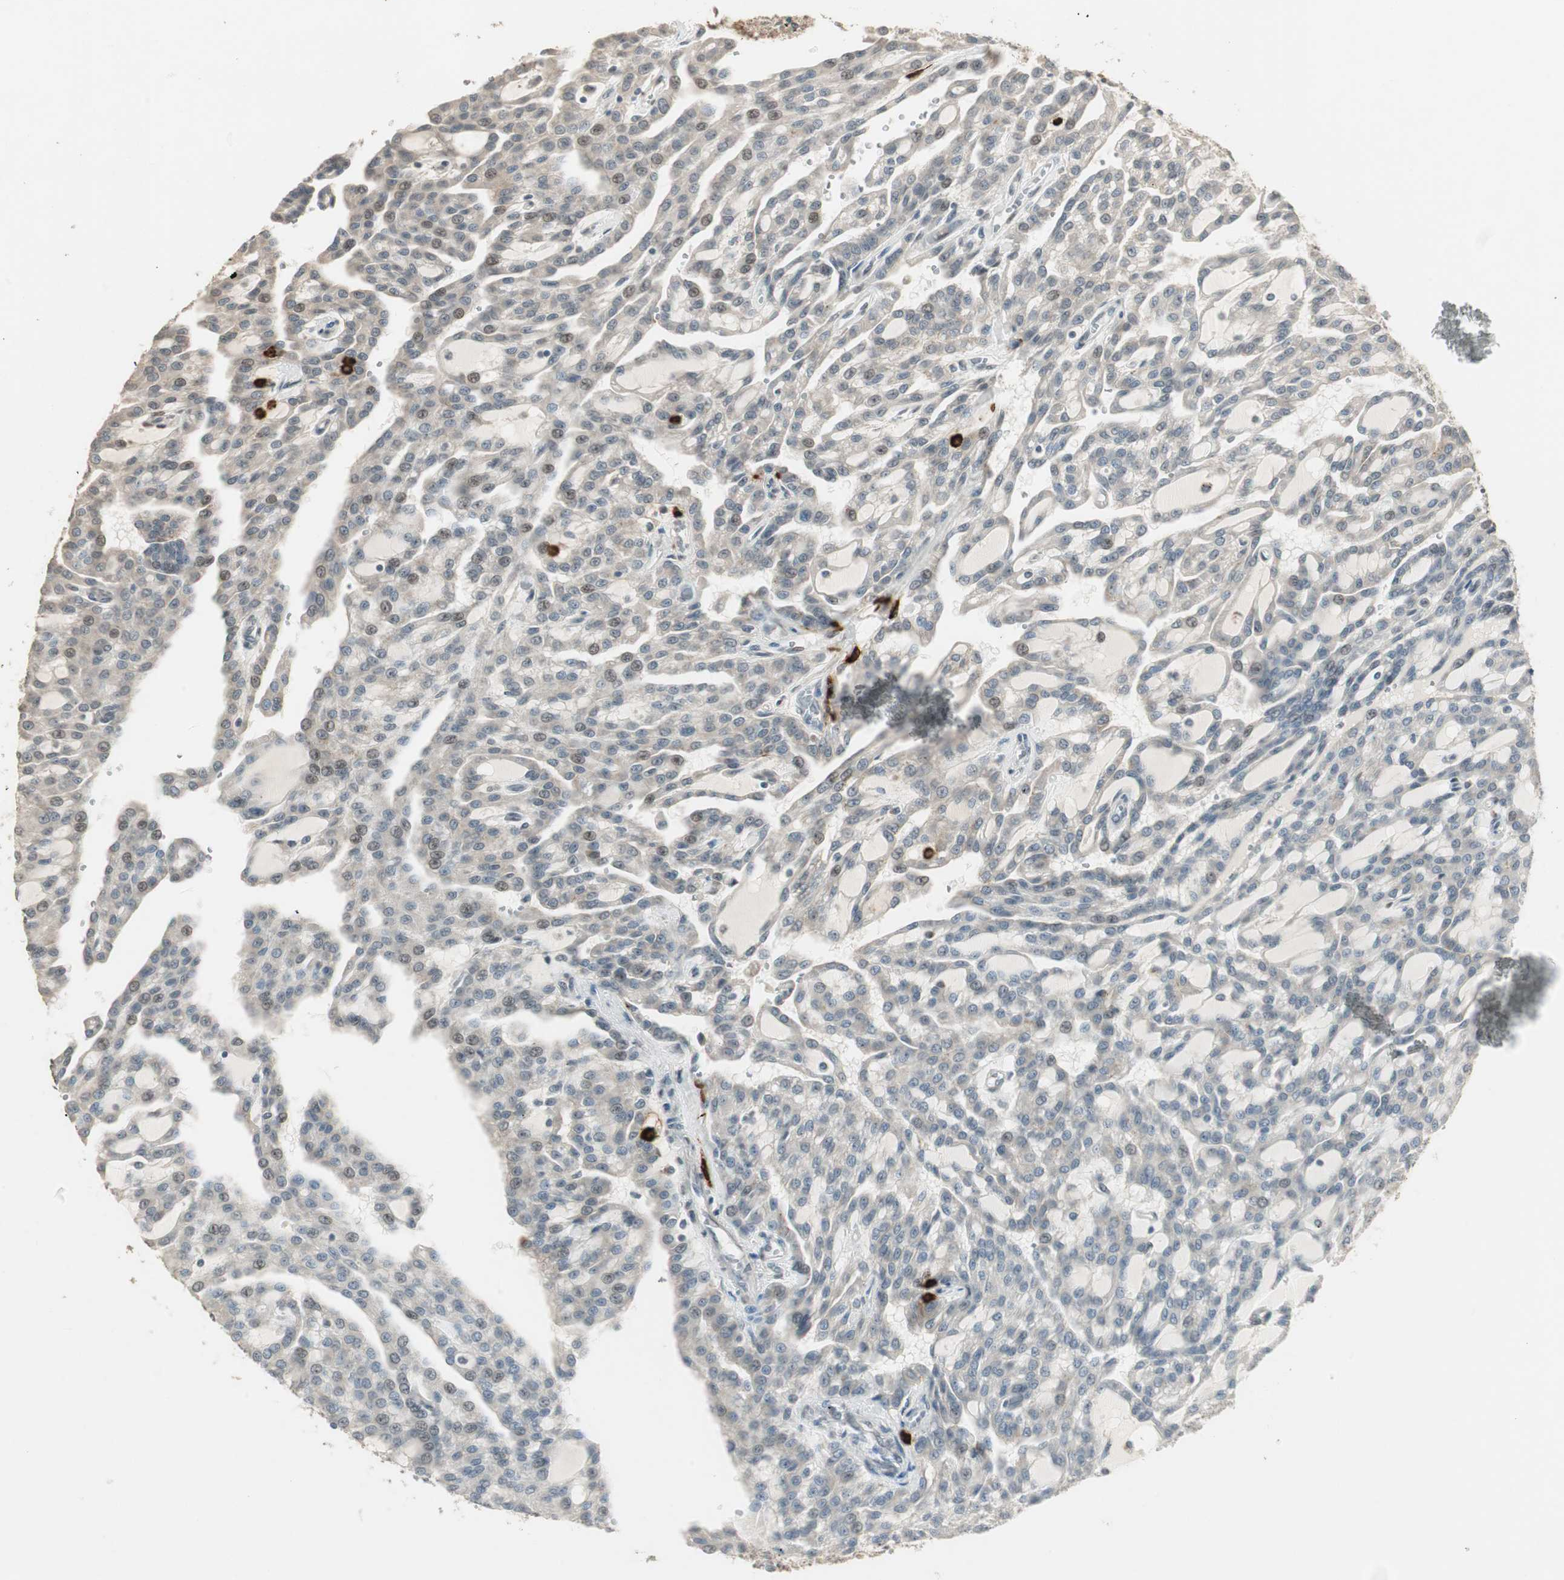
{"staining": {"intensity": "moderate", "quantity": "<25%", "location": "nuclear"}, "tissue": "renal cancer", "cell_type": "Tumor cells", "image_type": "cancer", "snomed": [{"axis": "morphology", "description": "Adenocarcinoma, NOS"}, {"axis": "topography", "description": "Kidney"}], "caption": "A high-resolution photomicrograph shows immunohistochemistry (IHC) staining of adenocarcinoma (renal), which displays moderate nuclear positivity in approximately <25% of tumor cells. (DAB (3,3'-diaminobenzidine) IHC, brown staining for protein, blue staining for nuclei).", "gene": "ETV4", "patient": {"sex": "male", "age": 63}}